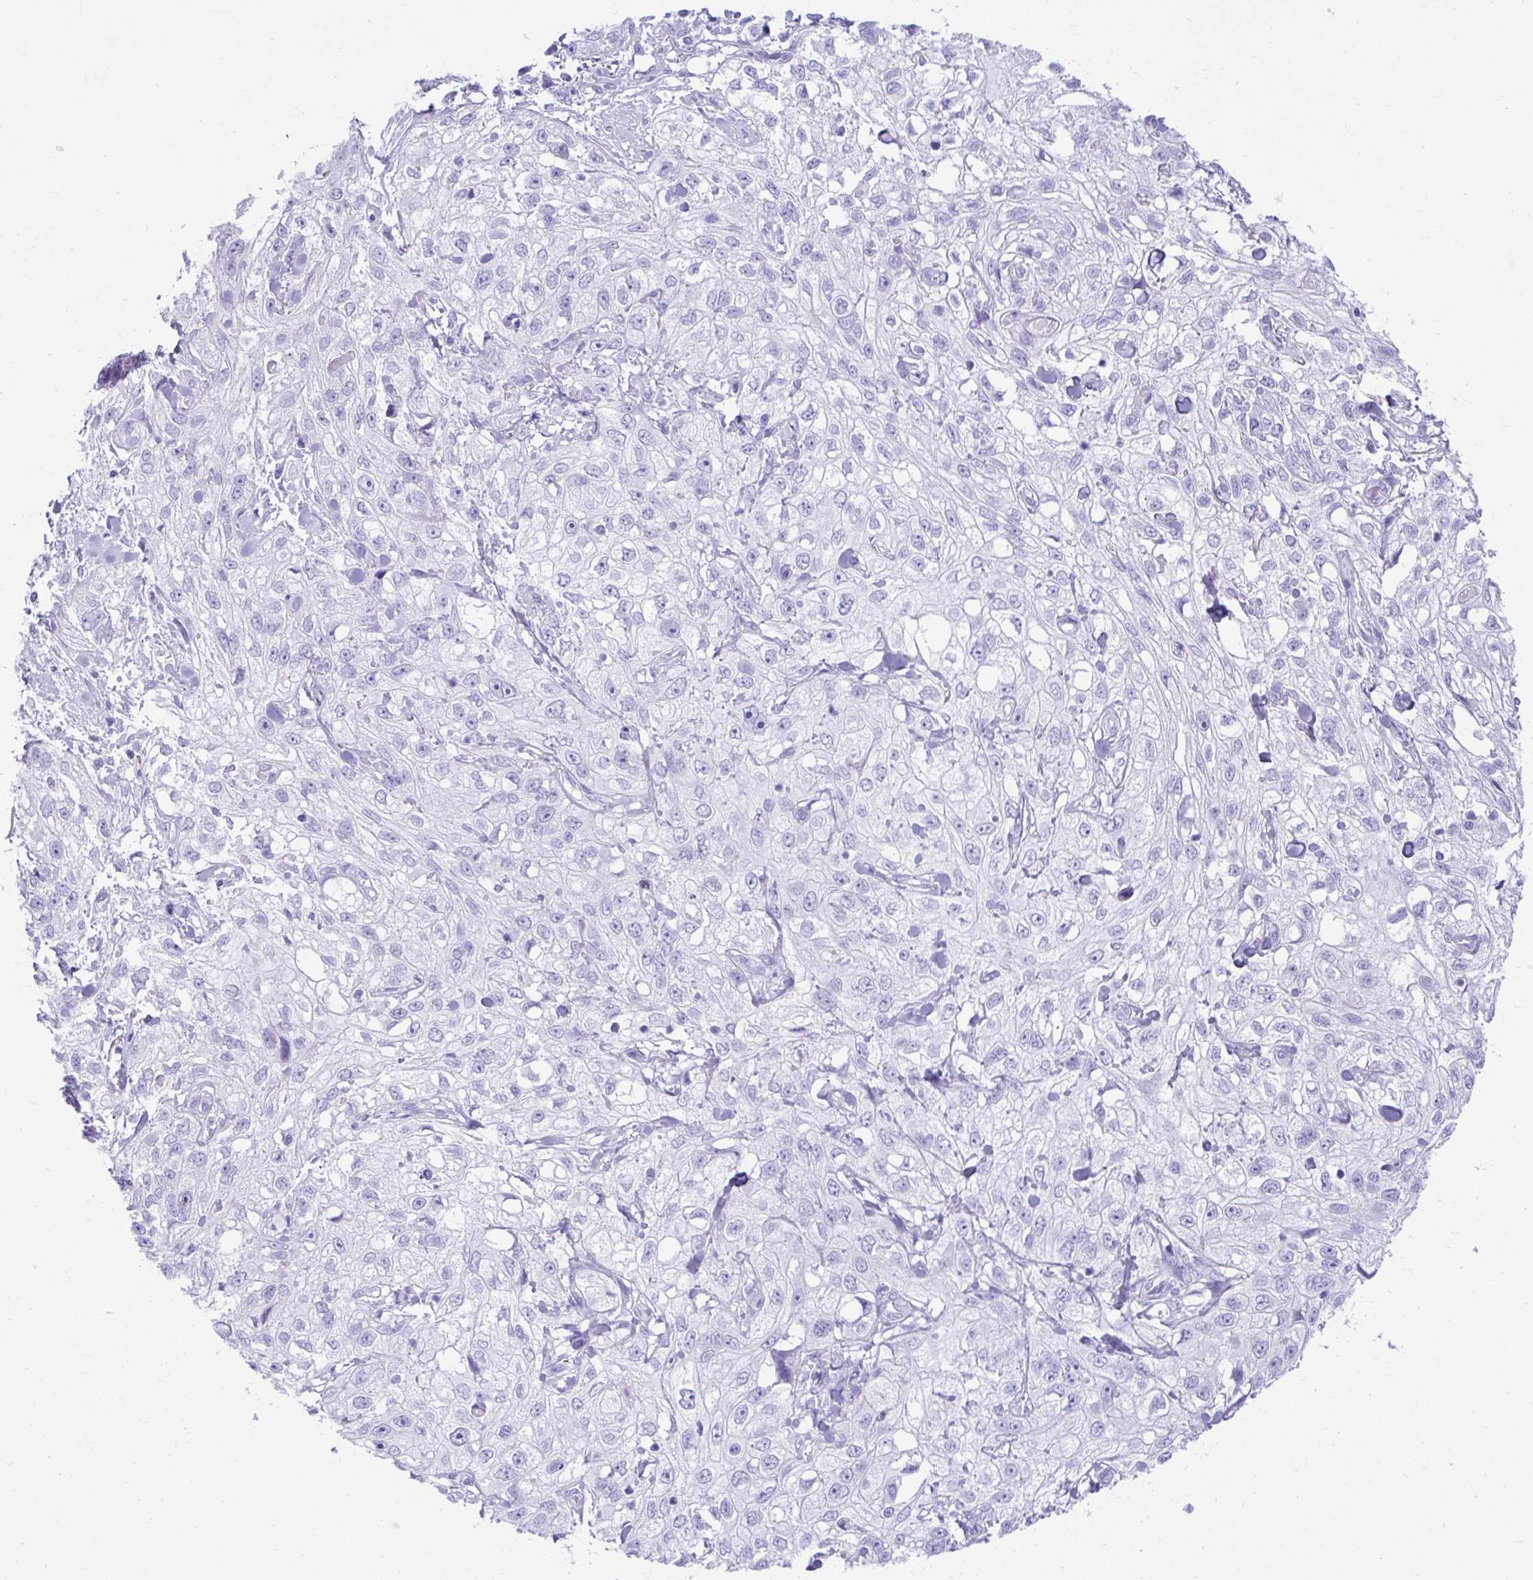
{"staining": {"intensity": "negative", "quantity": "none", "location": "none"}, "tissue": "skin cancer", "cell_type": "Tumor cells", "image_type": "cancer", "snomed": [{"axis": "morphology", "description": "Squamous cell carcinoma, NOS"}, {"axis": "topography", "description": "Skin"}, {"axis": "topography", "description": "Vulva"}], "caption": "High magnification brightfield microscopy of squamous cell carcinoma (skin) stained with DAB (3,3'-diaminobenzidine) (brown) and counterstained with hematoxylin (blue): tumor cells show no significant expression.", "gene": "PSCA", "patient": {"sex": "female", "age": 86}}